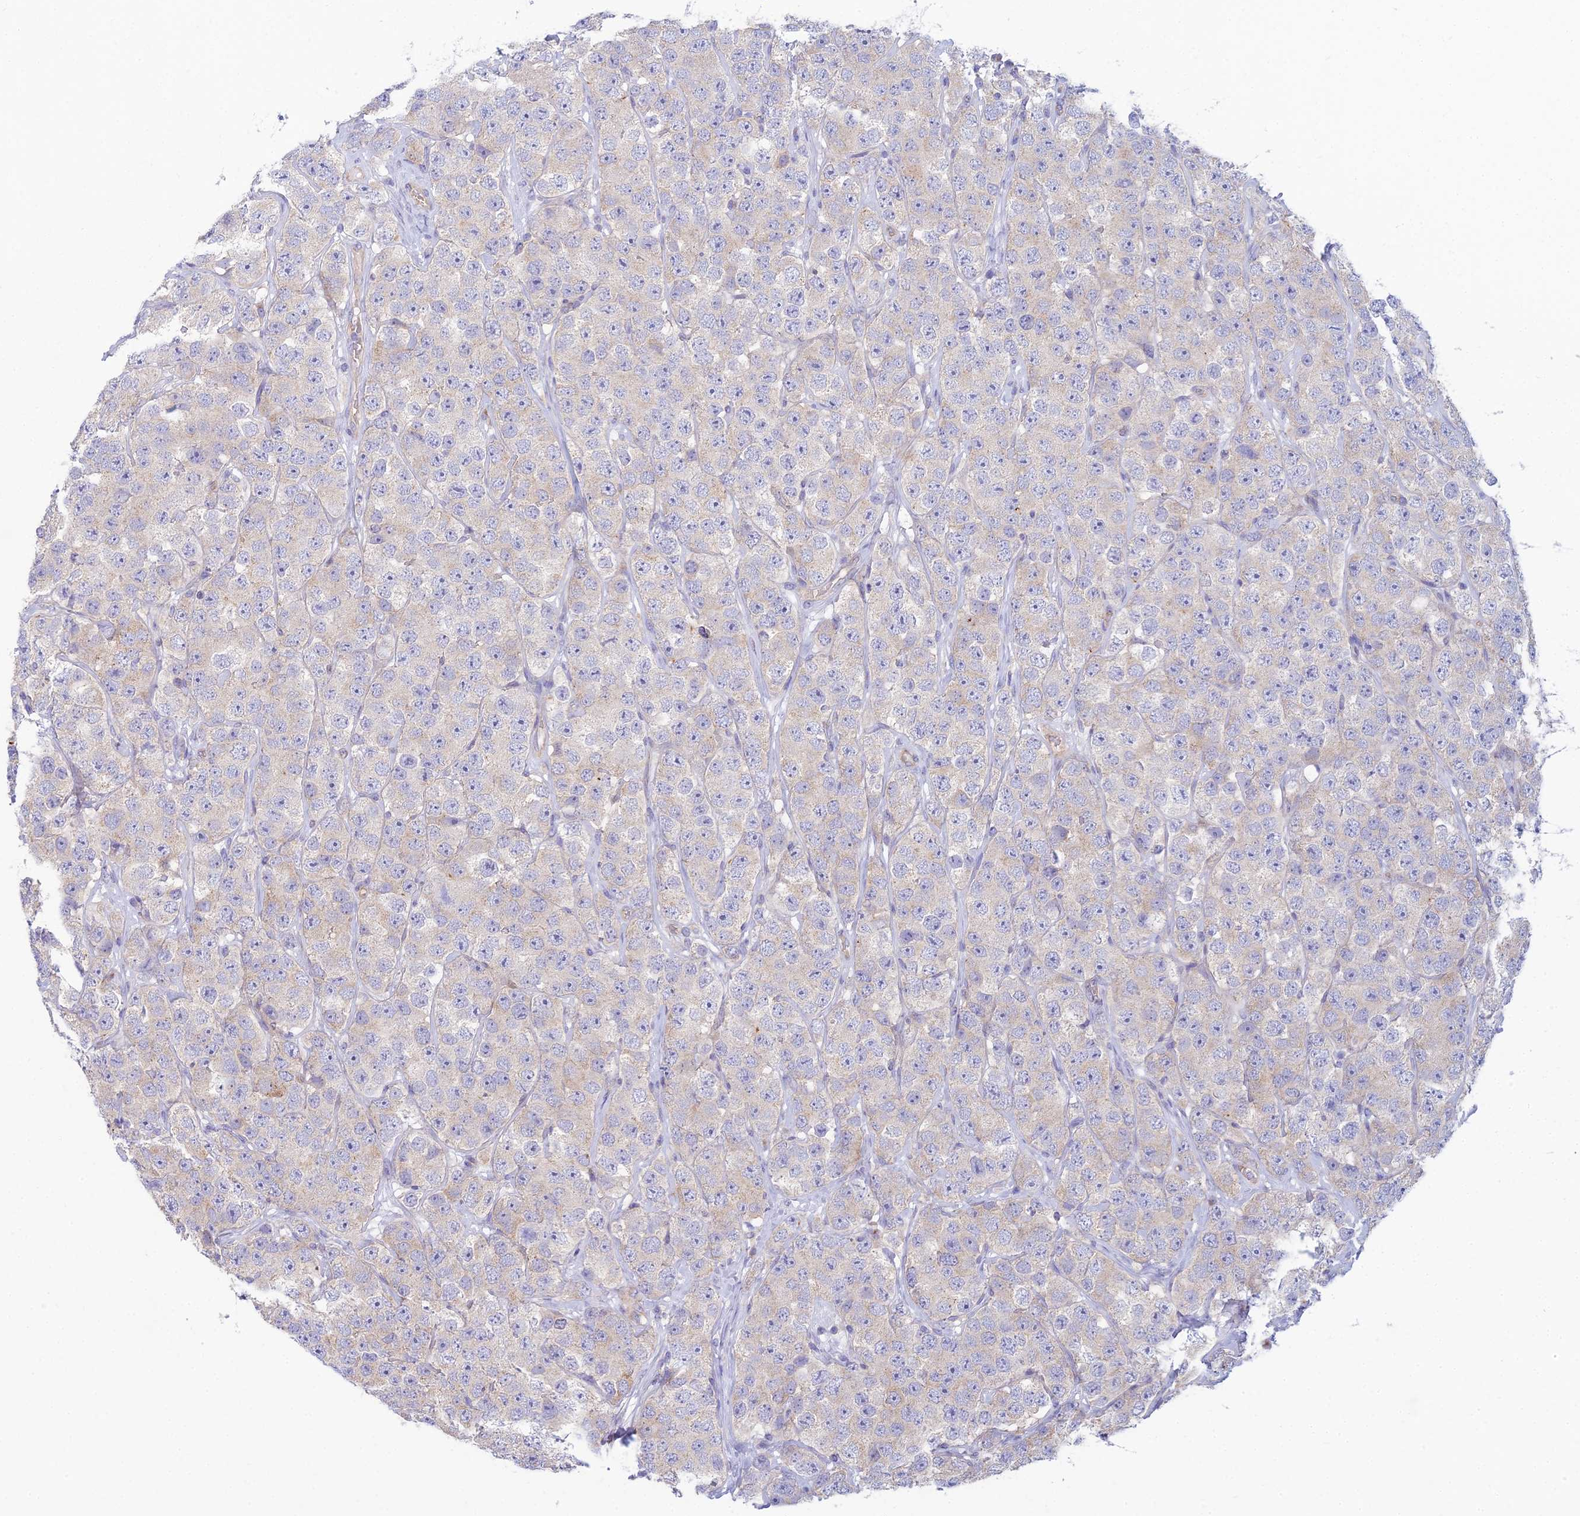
{"staining": {"intensity": "negative", "quantity": "none", "location": "none"}, "tissue": "testis cancer", "cell_type": "Tumor cells", "image_type": "cancer", "snomed": [{"axis": "morphology", "description": "Seminoma, NOS"}, {"axis": "topography", "description": "Testis"}], "caption": "The photomicrograph exhibits no significant positivity in tumor cells of testis seminoma.", "gene": "ZNF564", "patient": {"sex": "male", "age": 28}}